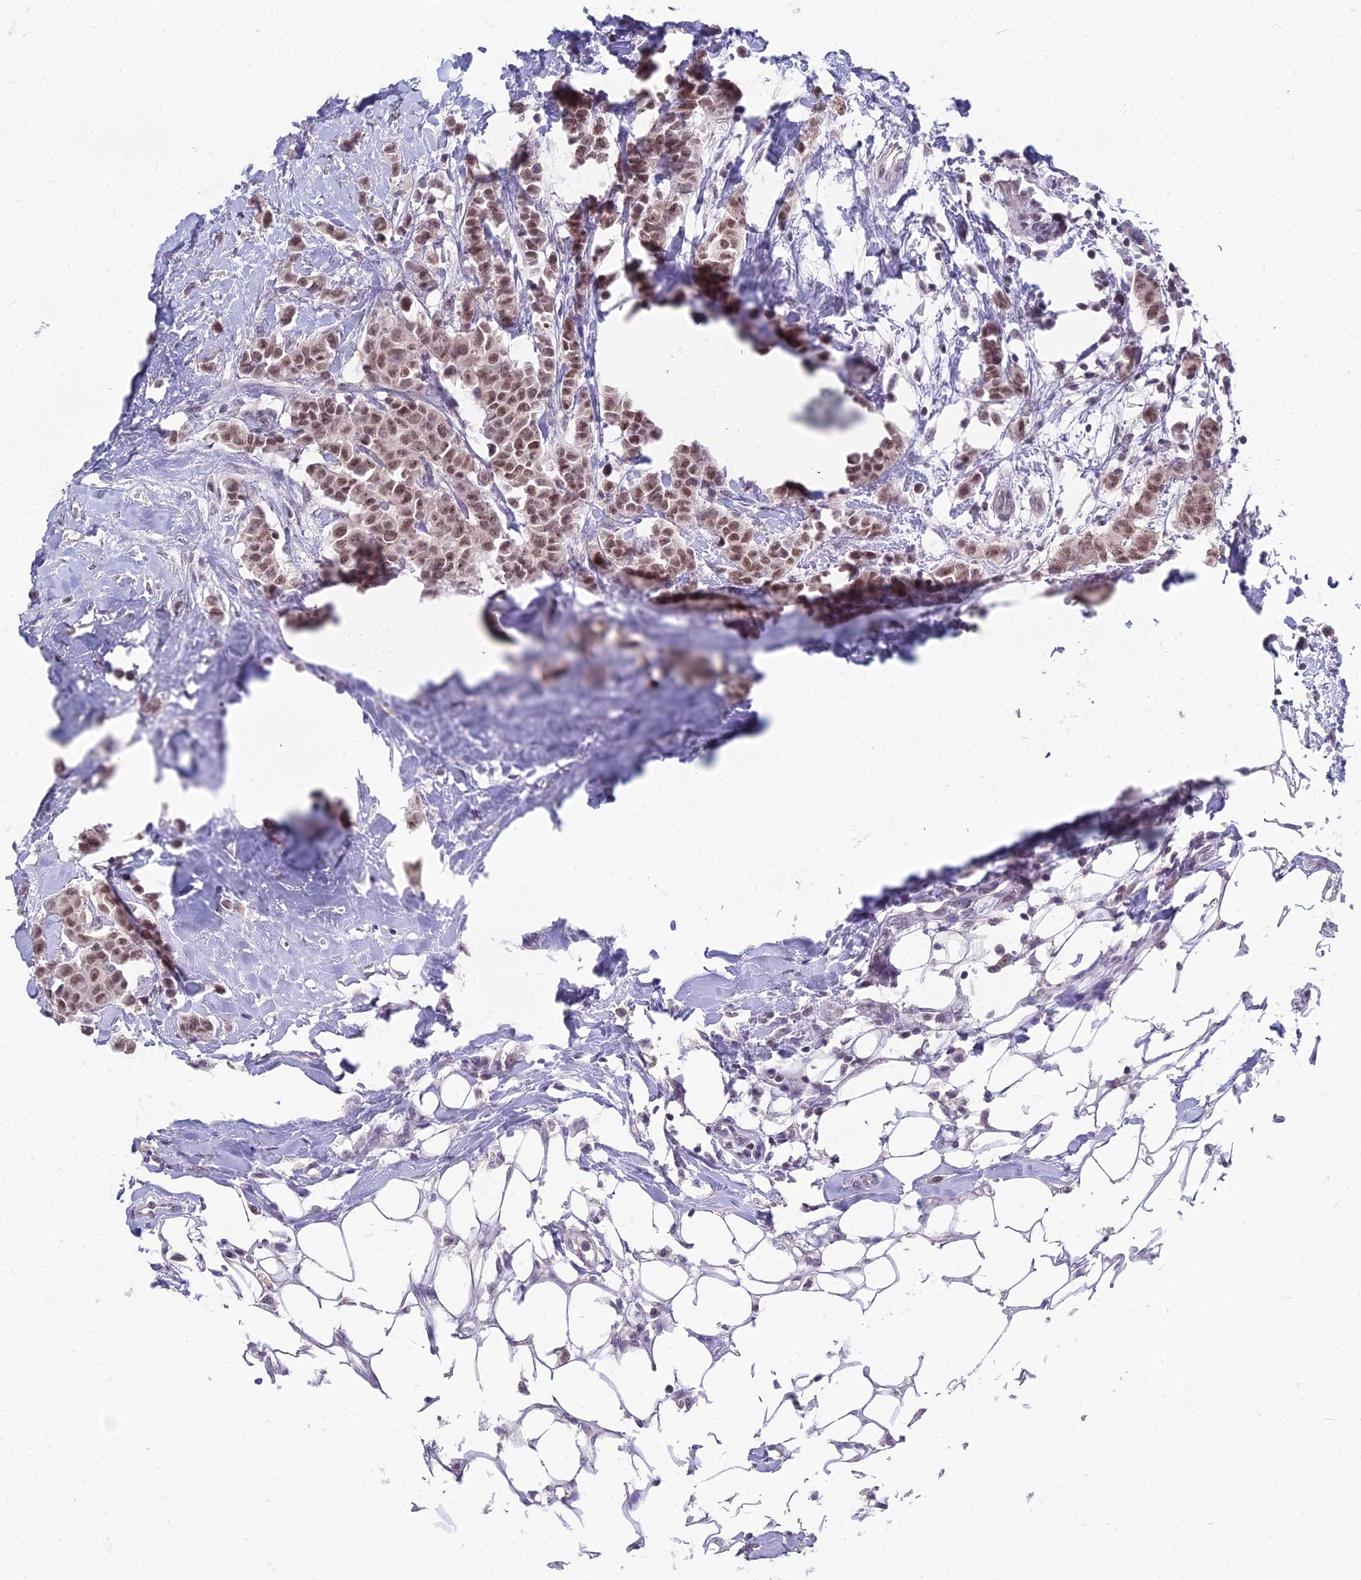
{"staining": {"intensity": "moderate", "quantity": ">75%", "location": "nuclear"}, "tissue": "breast cancer", "cell_type": "Tumor cells", "image_type": "cancer", "snomed": [{"axis": "morphology", "description": "Duct carcinoma"}, {"axis": "topography", "description": "Breast"}], "caption": "Tumor cells display moderate nuclear expression in about >75% of cells in invasive ductal carcinoma (breast).", "gene": "KAT7", "patient": {"sex": "female", "age": 40}}